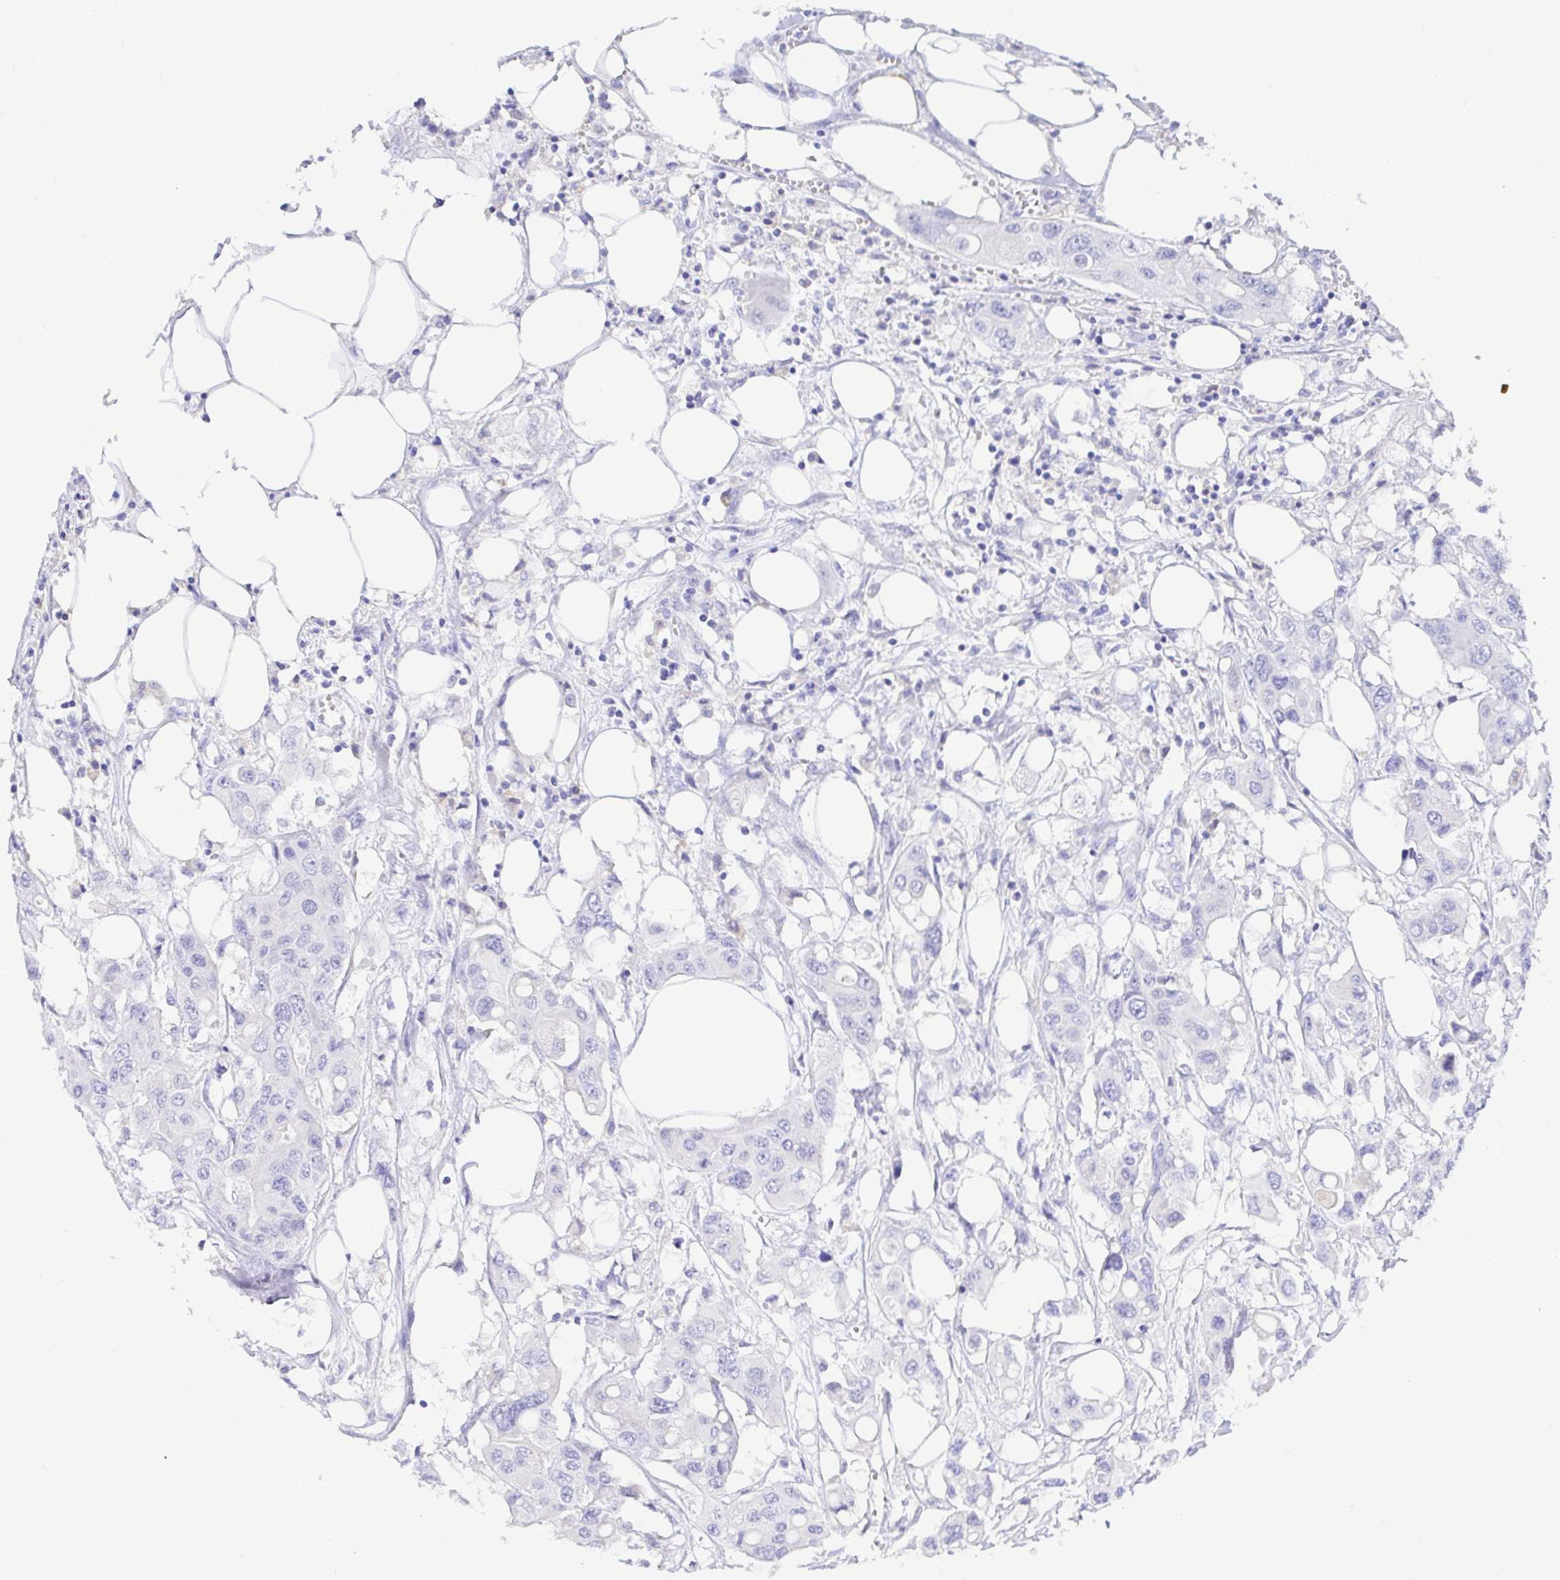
{"staining": {"intensity": "negative", "quantity": "none", "location": "none"}, "tissue": "colorectal cancer", "cell_type": "Tumor cells", "image_type": "cancer", "snomed": [{"axis": "morphology", "description": "Adenocarcinoma, NOS"}, {"axis": "topography", "description": "Colon"}], "caption": "Immunohistochemistry (IHC) micrograph of neoplastic tissue: colorectal cancer stained with DAB (3,3'-diaminobenzidine) demonstrates no significant protein expression in tumor cells.", "gene": "BACE2", "patient": {"sex": "male", "age": 77}}